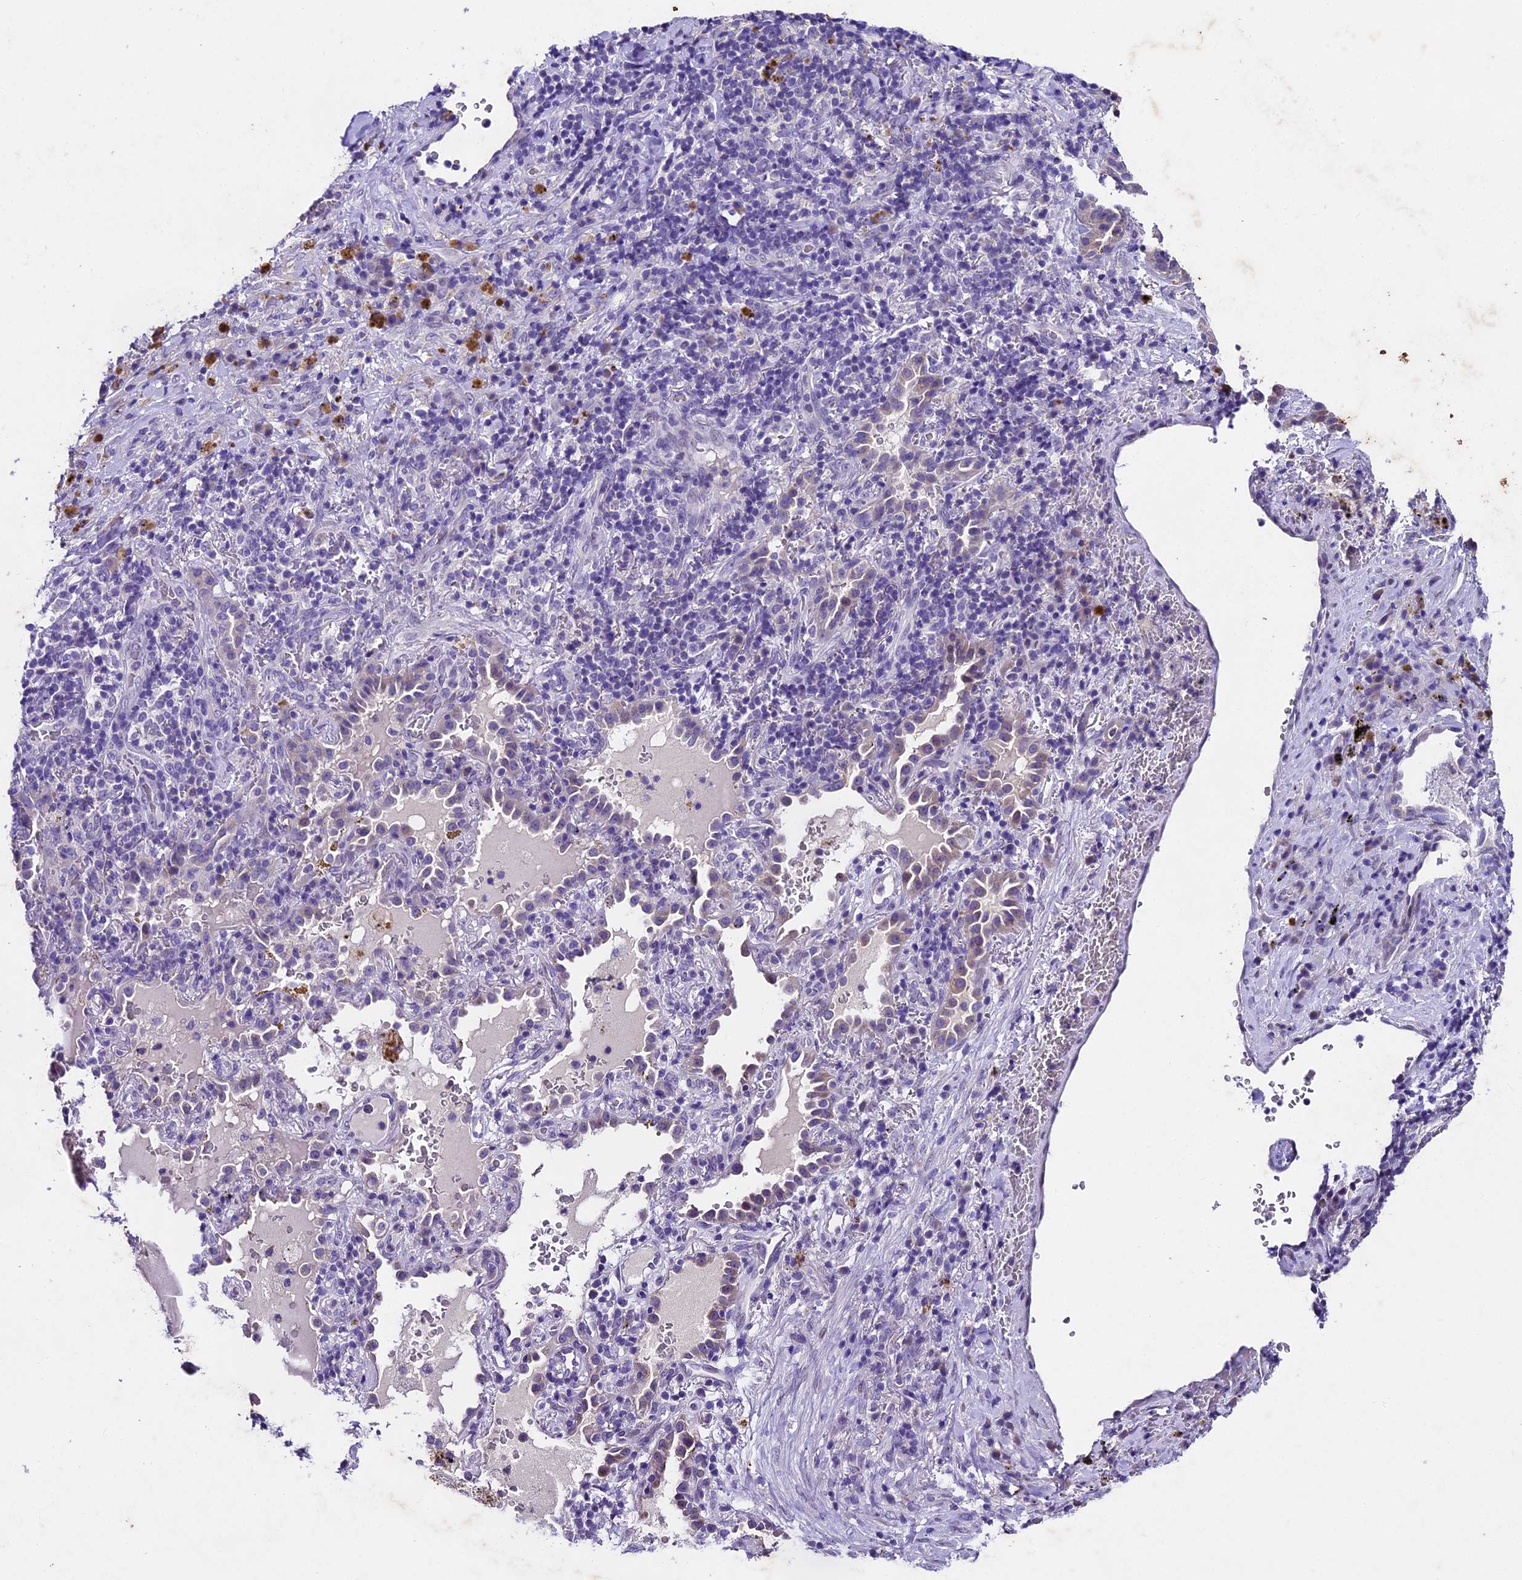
{"staining": {"intensity": "negative", "quantity": "none", "location": "none"}, "tissue": "lung cancer", "cell_type": "Tumor cells", "image_type": "cancer", "snomed": [{"axis": "morphology", "description": "Squamous cell carcinoma, NOS"}, {"axis": "topography", "description": "Lung"}], "caption": "Image shows no significant protein positivity in tumor cells of lung cancer.", "gene": "IFT140", "patient": {"sex": "female", "age": 63}}